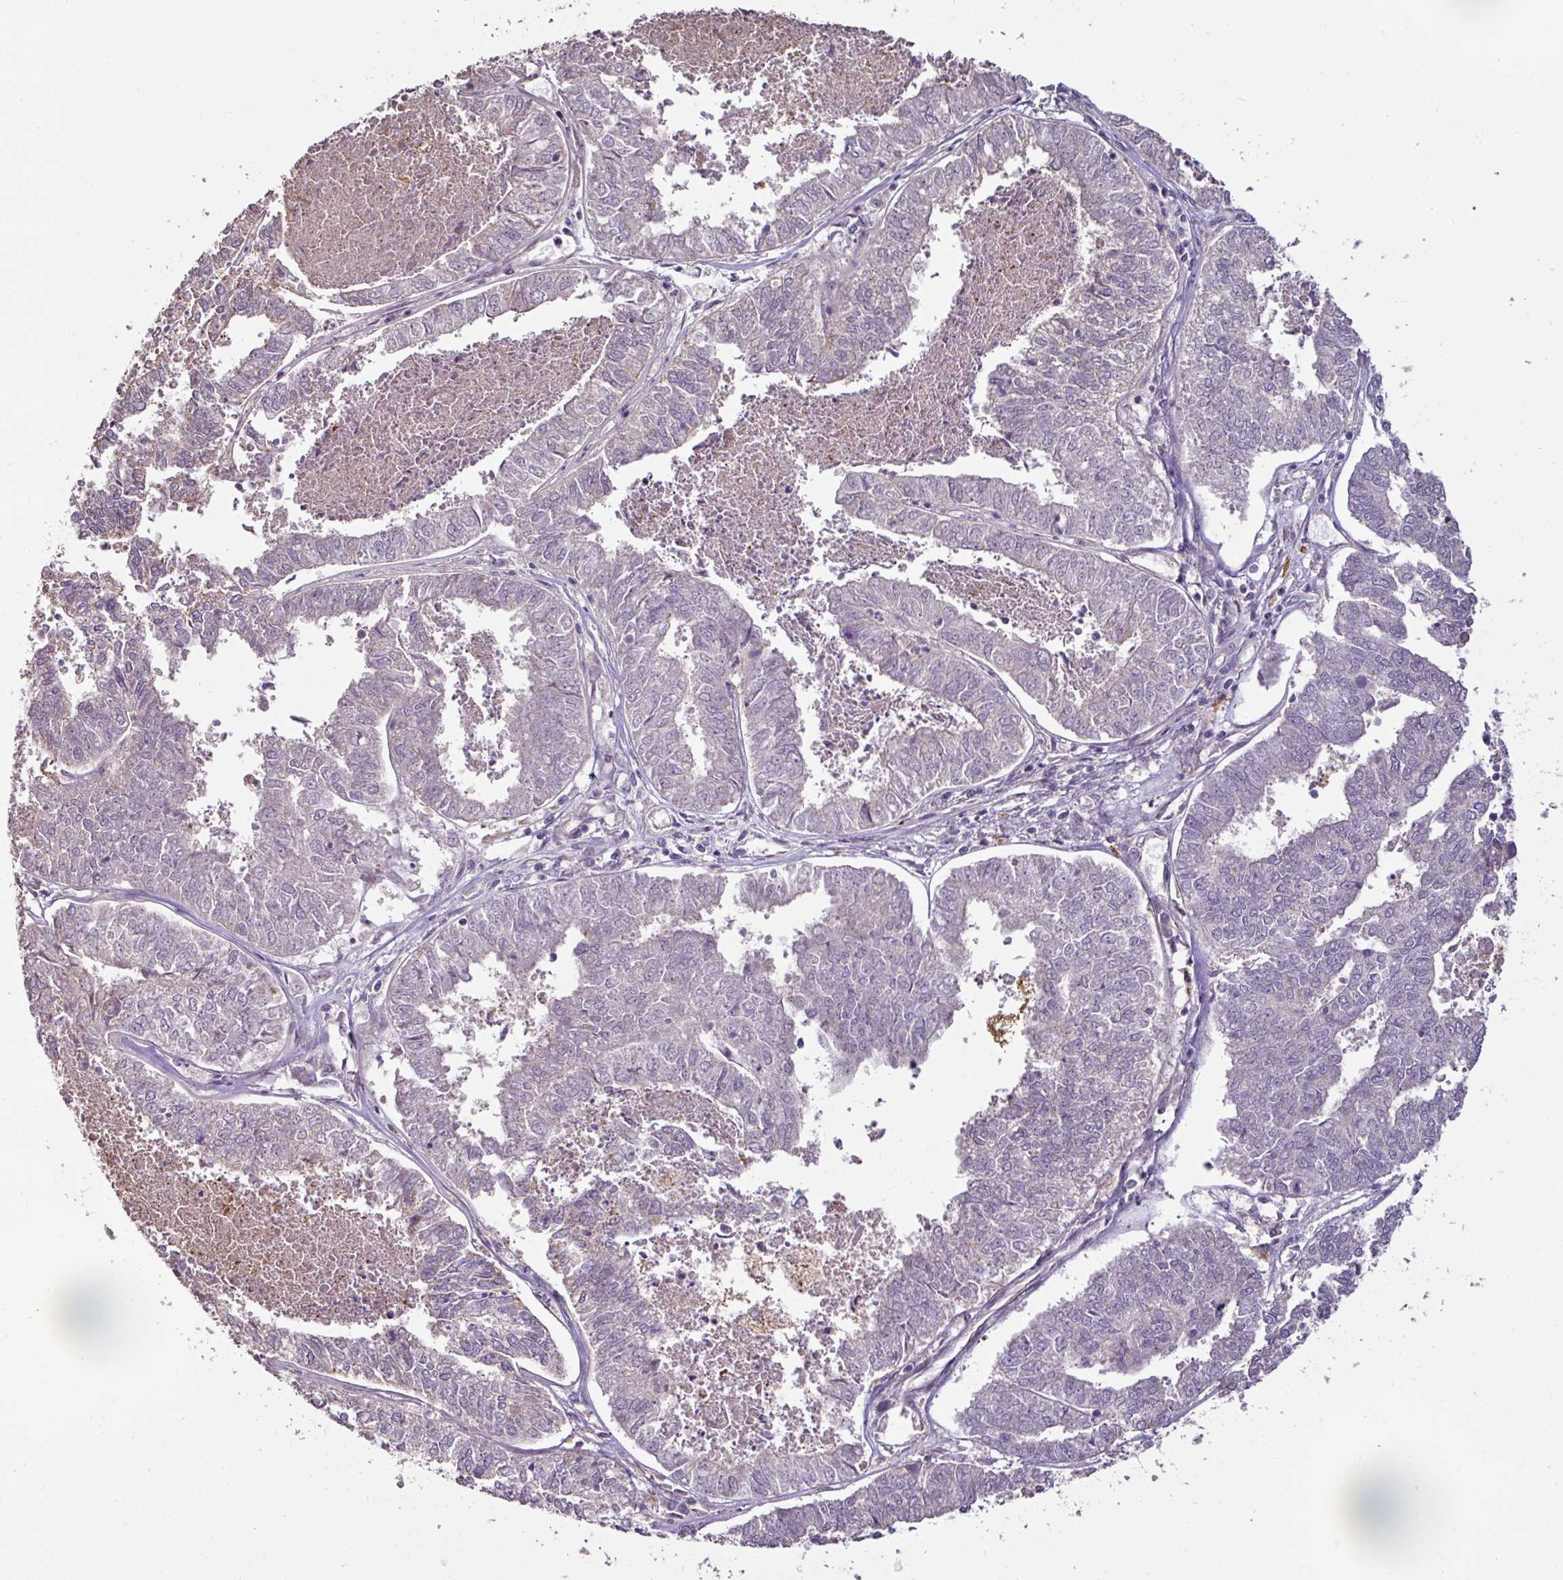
{"staining": {"intensity": "negative", "quantity": "none", "location": "none"}, "tissue": "endometrial cancer", "cell_type": "Tumor cells", "image_type": "cancer", "snomed": [{"axis": "morphology", "description": "Adenocarcinoma, NOS"}, {"axis": "topography", "description": "Endometrium"}], "caption": "Tumor cells are negative for brown protein staining in endometrial cancer.", "gene": "CXCR5", "patient": {"sex": "female", "age": 73}}